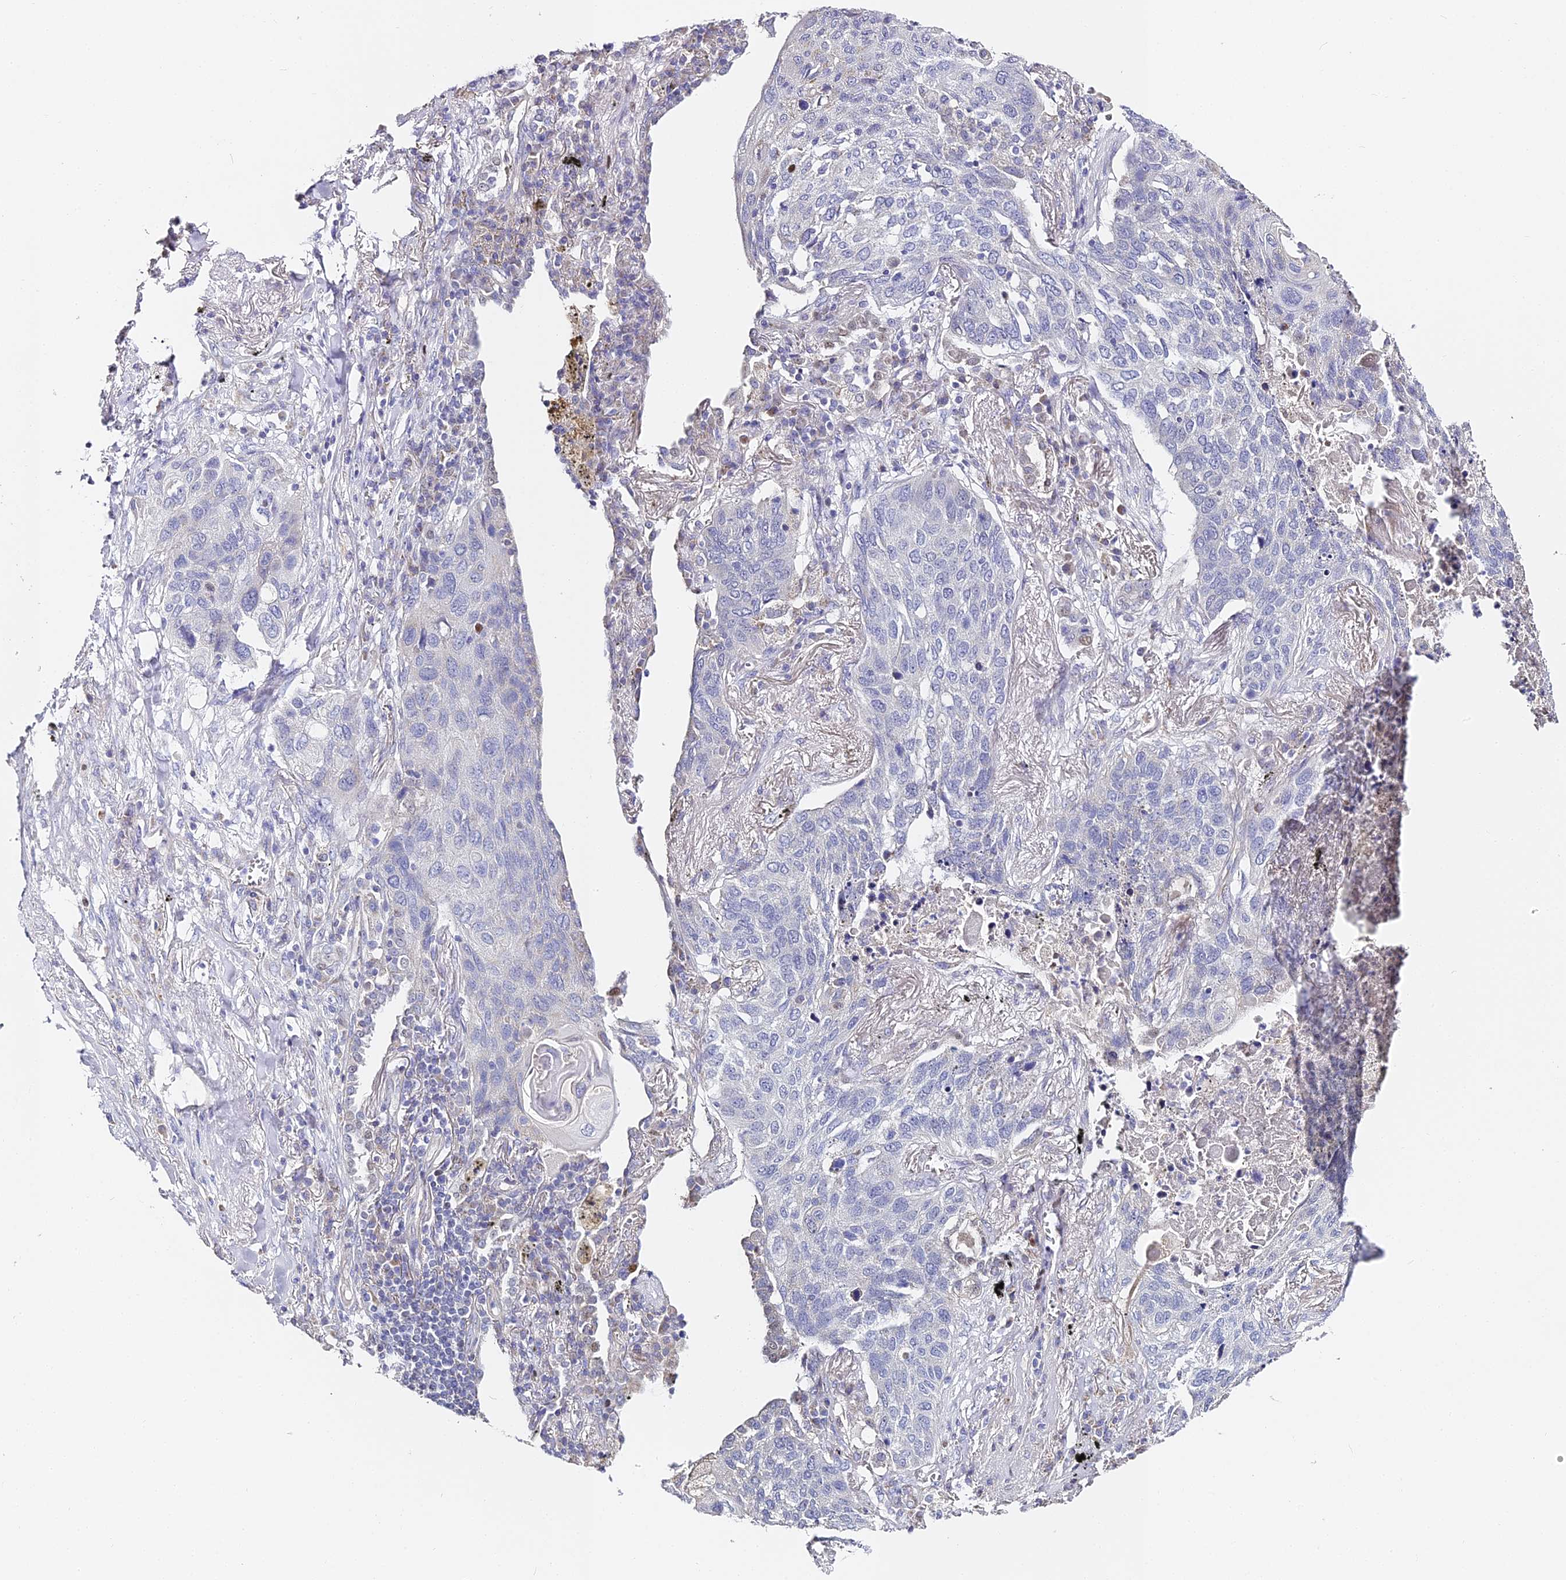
{"staining": {"intensity": "negative", "quantity": "none", "location": "none"}, "tissue": "lung cancer", "cell_type": "Tumor cells", "image_type": "cancer", "snomed": [{"axis": "morphology", "description": "Squamous cell carcinoma, NOS"}, {"axis": "topography", "description": "Lung"}], "caption": "Immunohistochemistry (IHC) of human lung cancer (squamous cell carcinoma) displays no positivity in tumor cells.", "gene": "SERP1", "patient": {"sex": "female", "age": 63}}